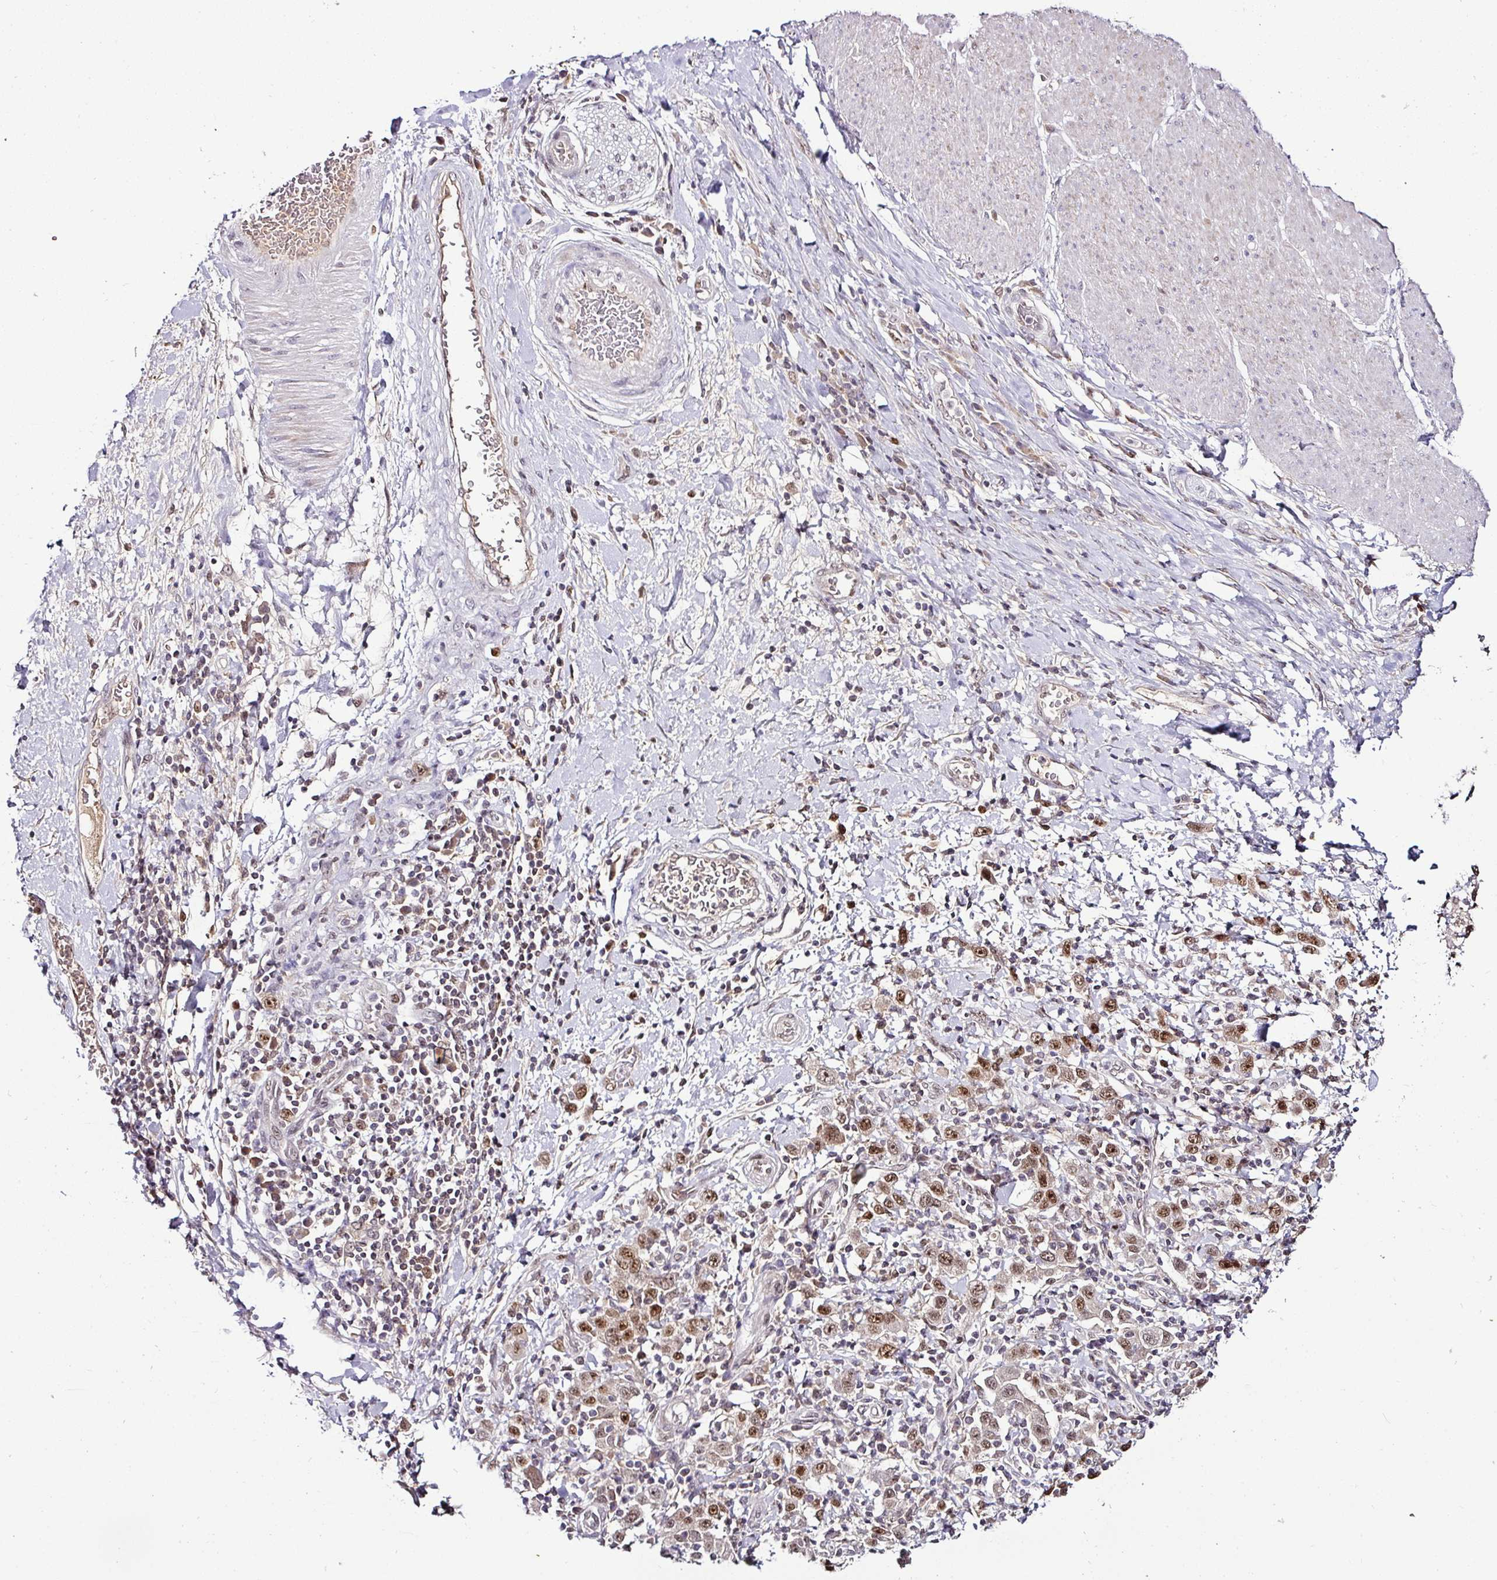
{"staining": {"intensity": "moderate", "quantity": ">75%", "location": "nuclear"}, "tissue": "stomach cancer", "cell_type": "Tumor cells", "image_type": "cancer", "snomed": [{"axis": "morphology", "description": "Normal tissue, NOS"}, {"axis": "morphology", "description": "Adenocarcinoma, NOS"}, {"axis": "topography", "description": "Stomach, upper"}, {"axis": "topography", "description": "Stomach"}], "caption": "Immunohistochemistry of adenocarcinoma (stomach) exhibits medium levels of moderate nuclear staining in approximately >75% of tumor cells. (Brightfield microscopy of DAB IHC at high magnification).", "gene": "KLF16", "patient": {"sex": "male", "age": 59}}